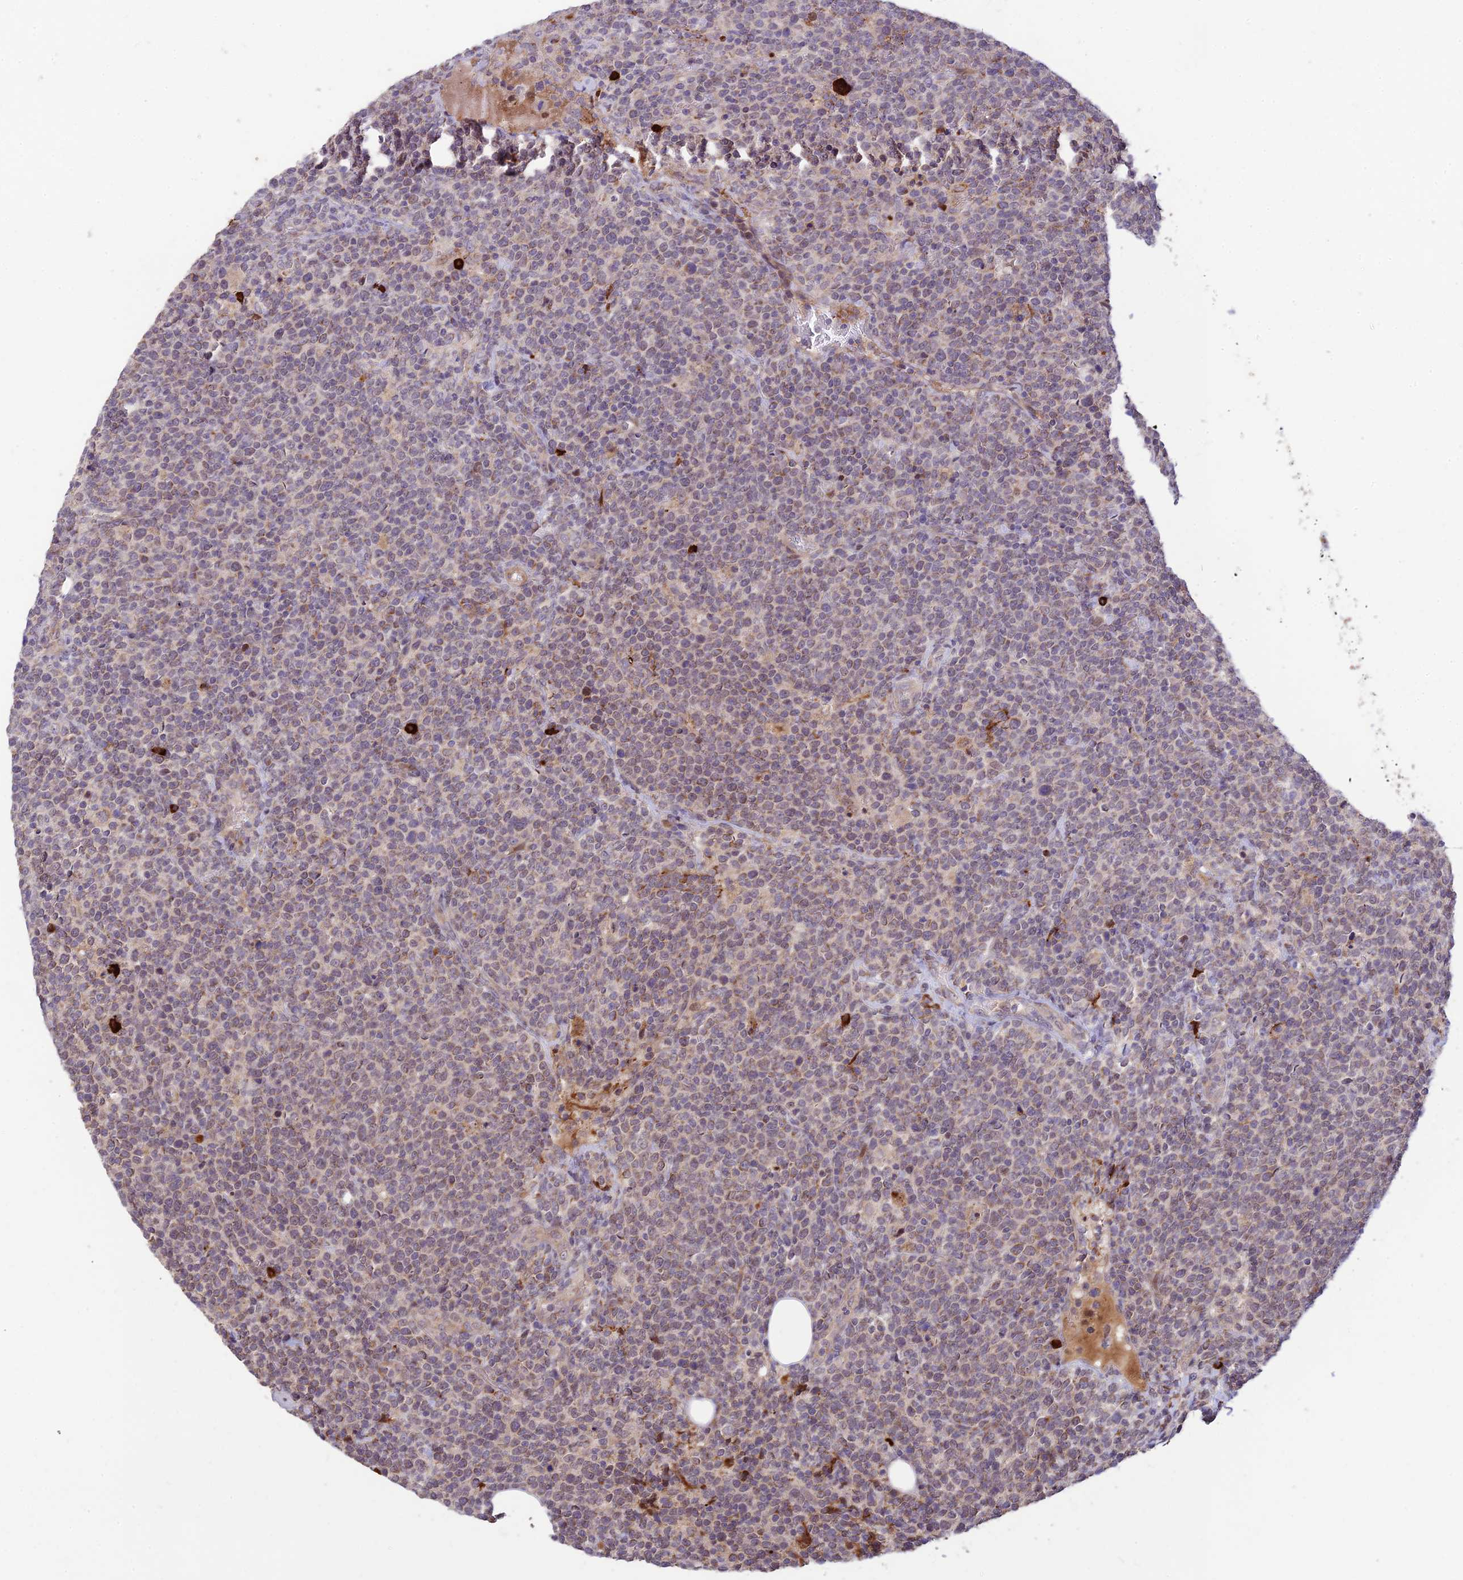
{"staining": {"intensity": "weak", "quantity": "<25%", "location": "cytoplasmic/membranous"}, "tissue": "lymphoma", "cell_type": "Tumor cells", "image_type": "cancer", "snomed": [{"axis": "morphology", "description": "Malignant lymphoma, non-Hodgkin's type, High grade"}, {"axis": "topography", "description": "Lymph node"}], "caption": "High magnification brightfield microscopy of malignant lymphoma, non-Hodgkin's type (high-grade) stained with DAB (brown) and counterstained with hematoxylin (blue): tumor cells show no significant positivity. (DAB (3,3'-diaminobenzidine) immunohistochemistry with hematoxylin counter stain).", "gene": "ASPDH", "patient": {"sex": "male", "age": 61}}